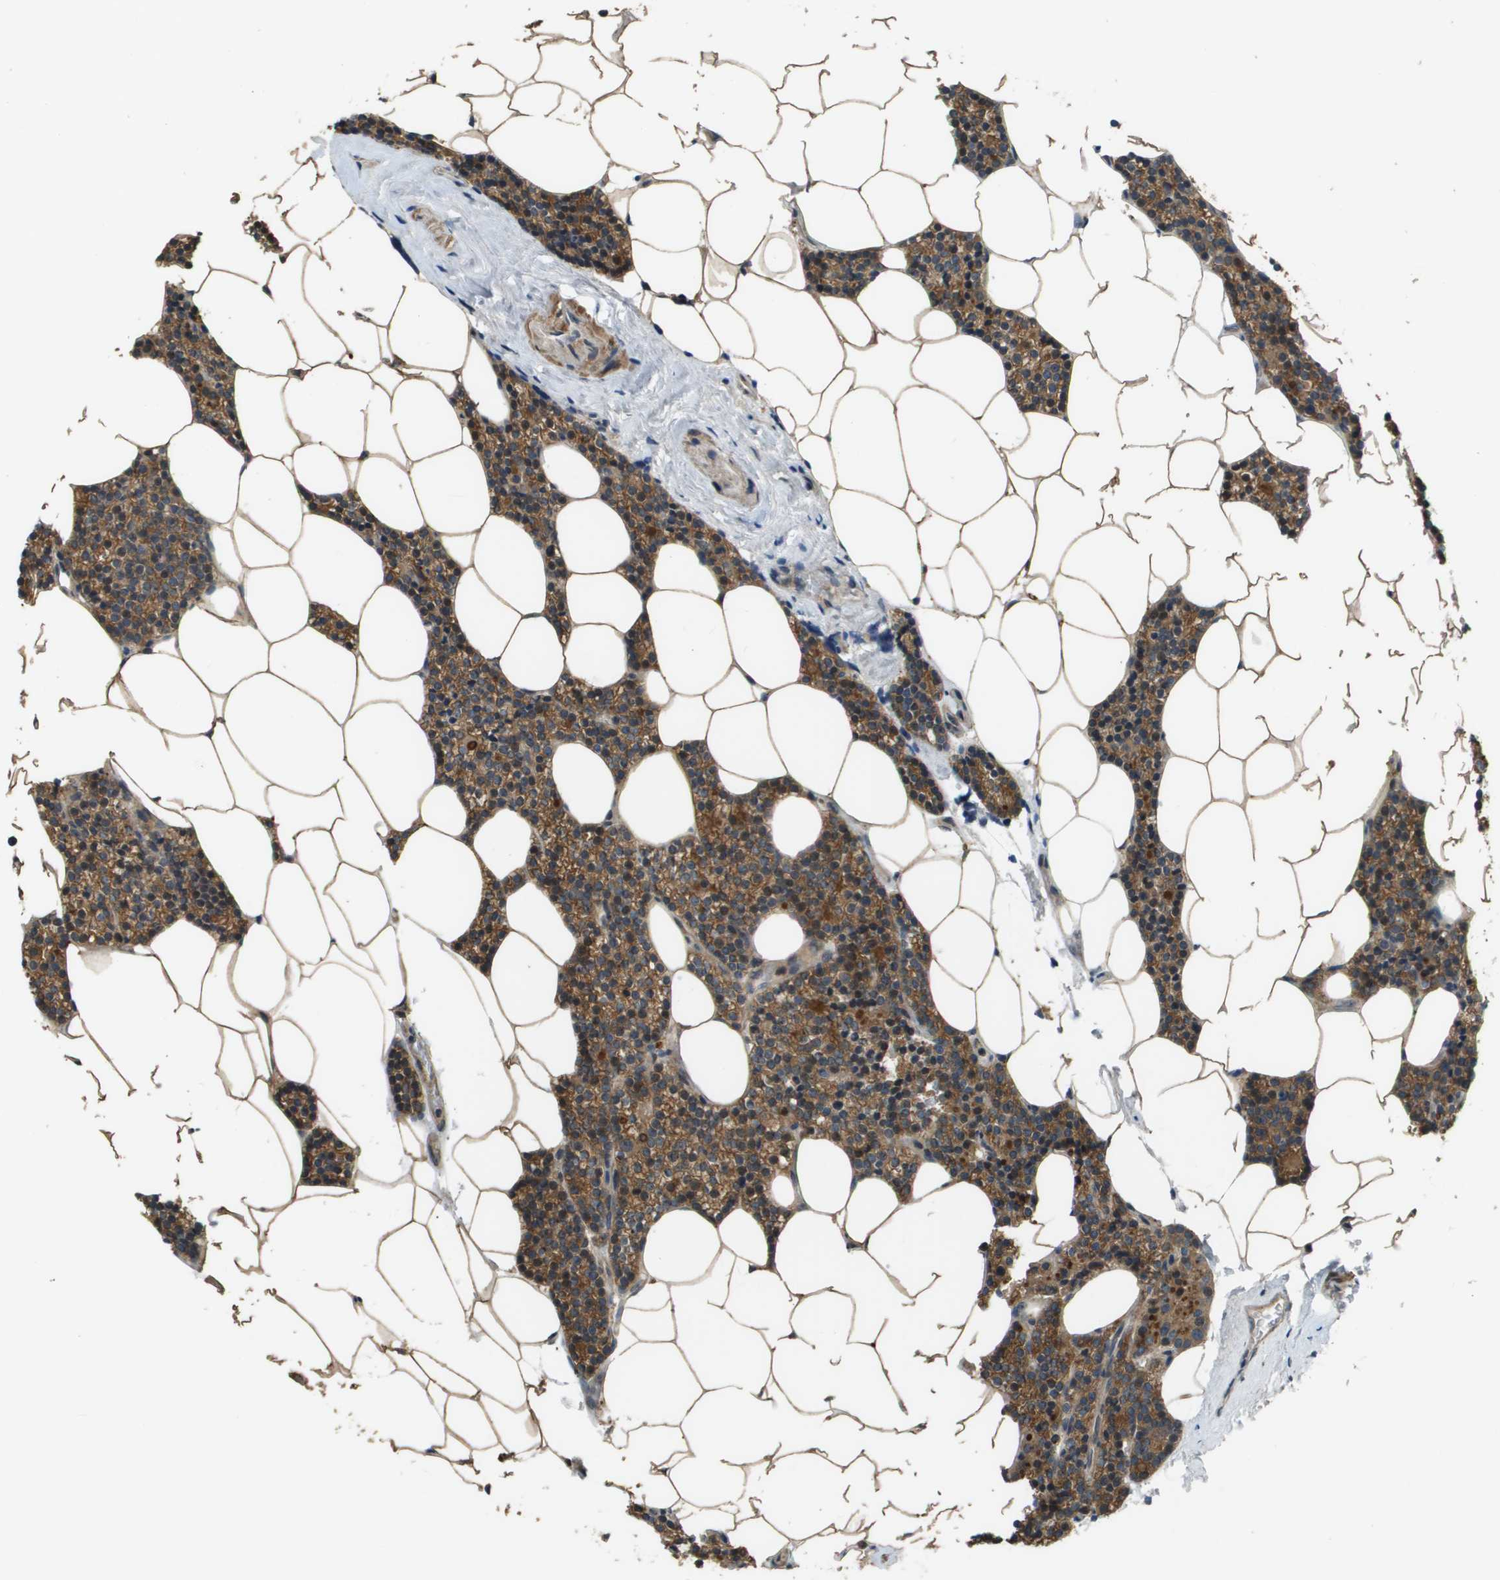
{"staining": {"intensity": "moderate", "quantity": ">75%", "location": "cytoplasmic/membranous"}, "tissue": "parathyroid gland", "cell_type": "Glandular cells", "image_type": "normal", "snomed": [{"axis": "morphology", "description": "Normal tissue, NOS"}, {"axis": "morphology", "description": "Adenoma, NOS"}, {"axis": "topography", "description": "Parathyroid gland"}], "caption": "DAB immunohistochemical staining of normal parathyroid gland demonstrates moderate cytoplasmic/membranous protein expression in about >75% of glandular cells.", "gene": "CDKN2C", "patient": {"sex": "female", "age": 70}}